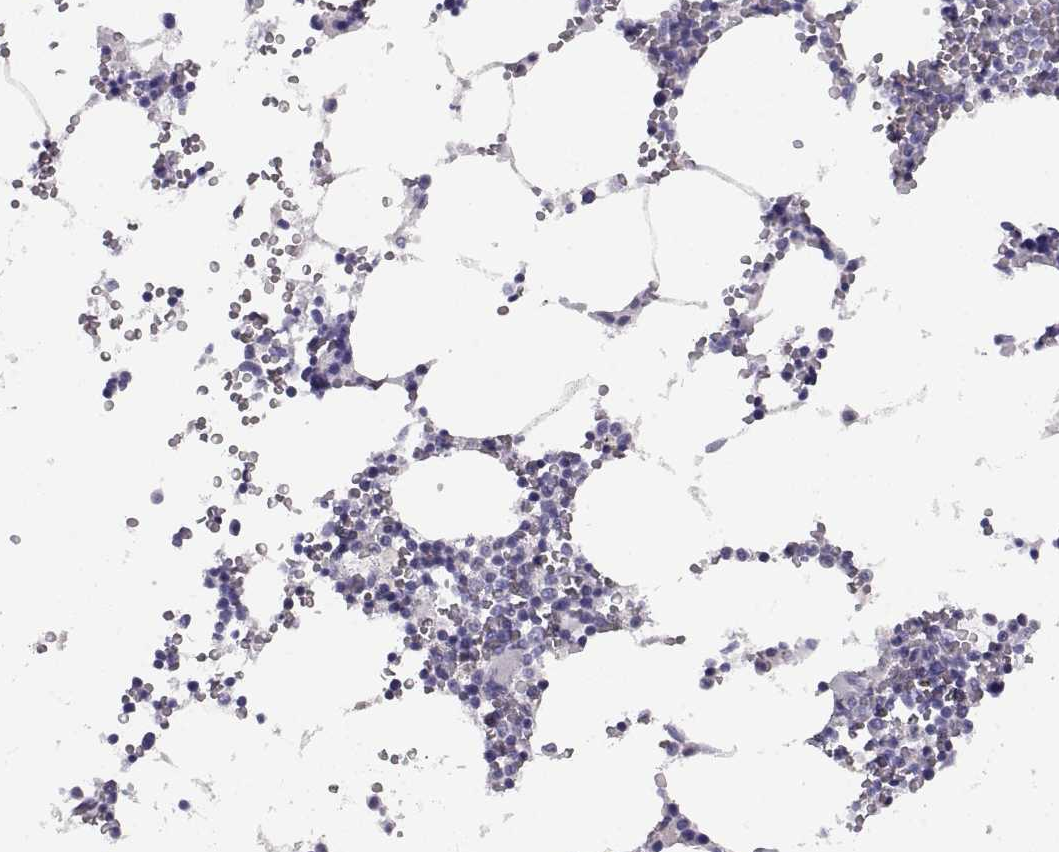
{"staining": {"intensity": "negative", "quantity": "none", "location": "none"}, "tissue": "bone marrow", "cell_type": "Hematopoietic cells", "image_type": "normal", "snomed": [{"axis": "morphology", "description": "Normal tissue, NOS"}, {"axis": "topography", "description": "Bone marrow"}], "caption": "A high-resolution photomicrograph shows immunohistochemistry (IHC) staining of normal bone marrow, which displays no significant positivity in hematopoietic cells. The staining is performed using DAB (3,3'-diaminobenzidine) brown chromogen with nuclei counter-stained in using hematoxylin.", "gene": "CRYBB3", "patient": {"sex": "male", "age": 54}}